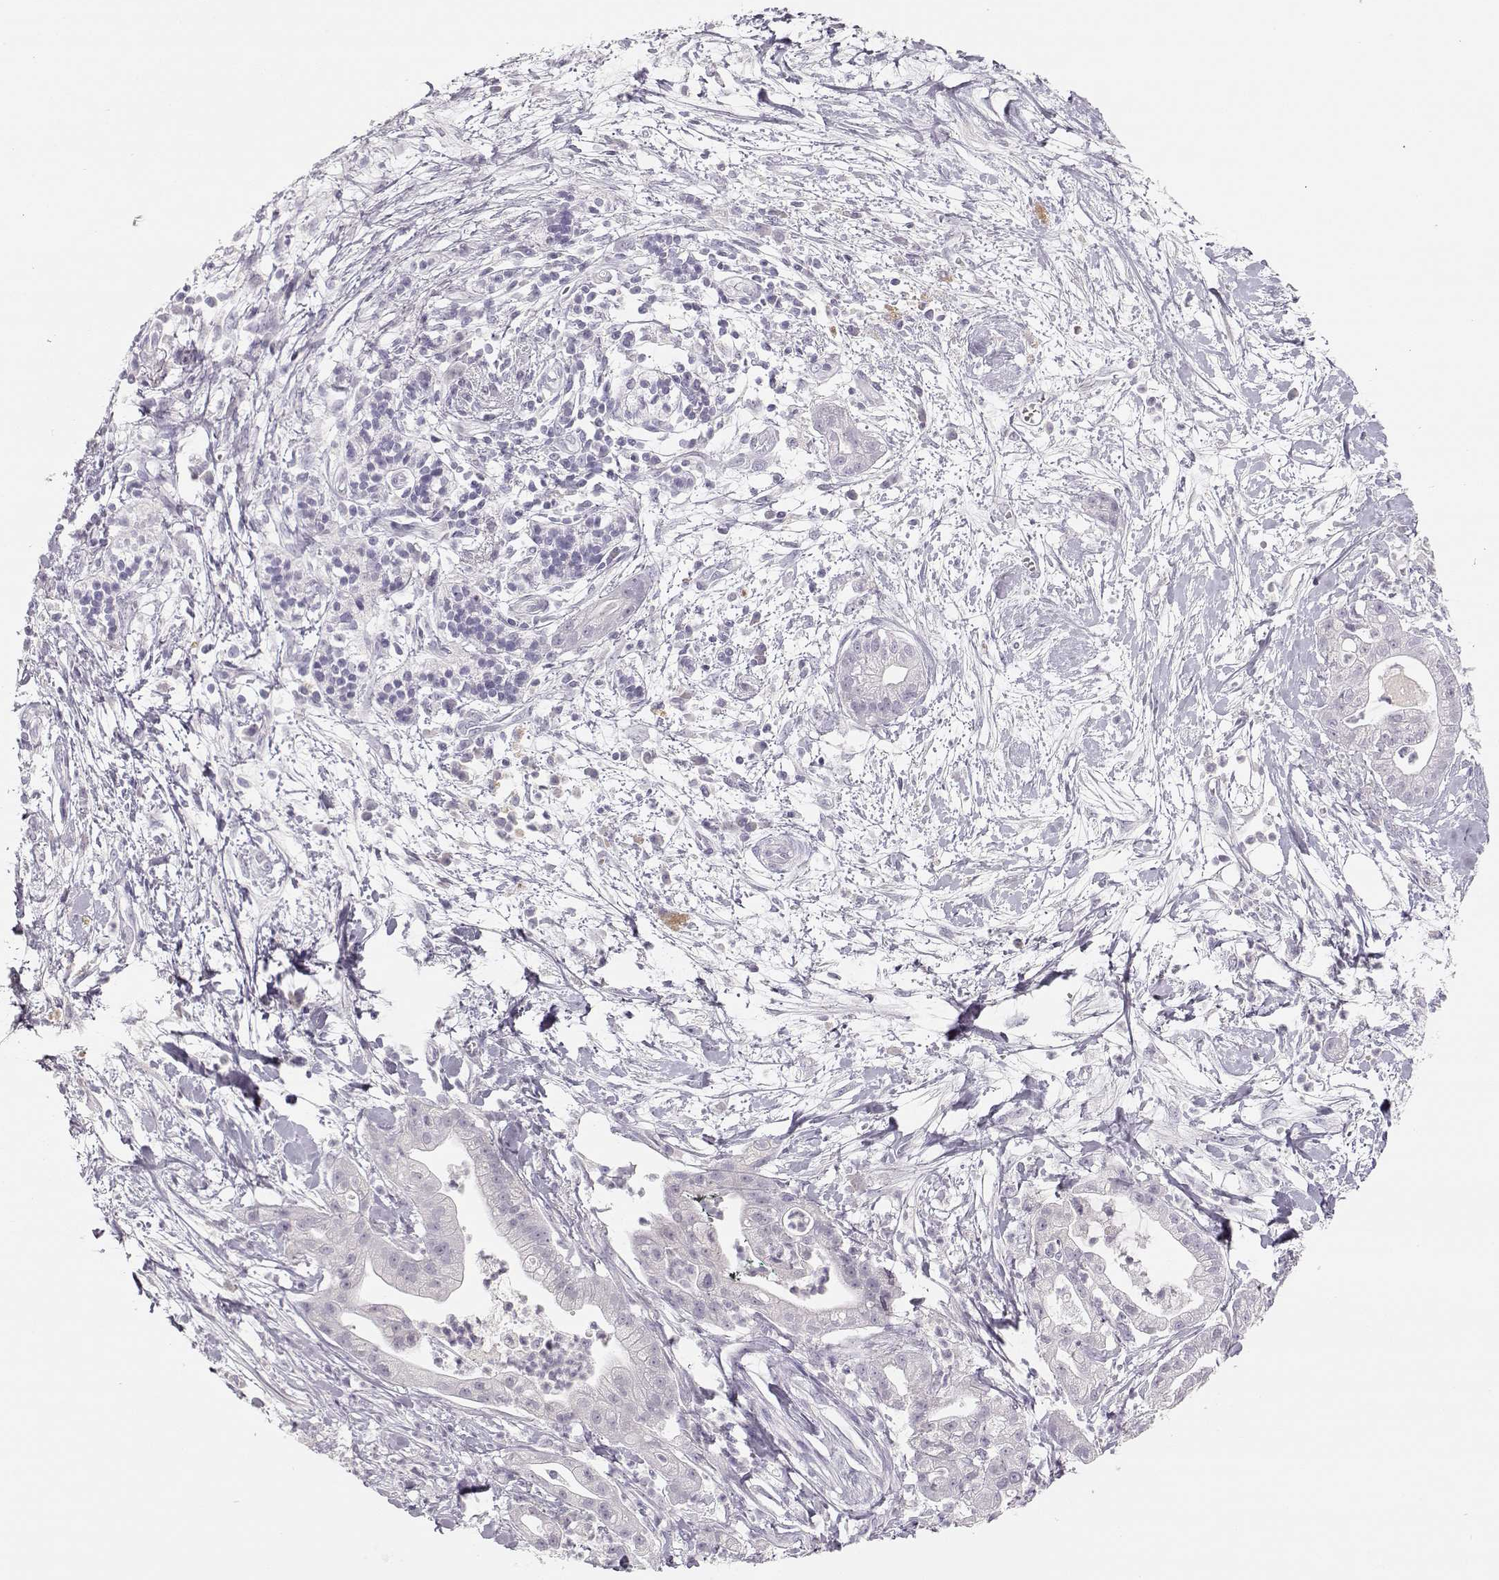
{"staining": {"intensity": "negative", "quantity": "none", "location": "none"}, "tissue": "pancreatic cancer", "cell_type": "Tumor cells", "image_type": "cancer", "snomed": [{"axis": "morphology", "description": "Normal tissue, NOS"}, {"axis": "morphology", "description": "Adenocarcinoma, NOS"}, {"axis": "topography", "description": "Lymph node"}, {"axis": "topography", "description": "Pancreas"}], "caption": "This is a image of IHC staining of pancreatic adenocarcinoma, which shows no positivity in tumor cells. The staining was performed using DAB (3,3'-diaminobenzidine) to visualize the protein expression in brown, while the nuclei were stained in blue with hematoxylin (Magnification: 20x).", "gene": "LEPR", "patient": {"sex": "female", "age": 58}}